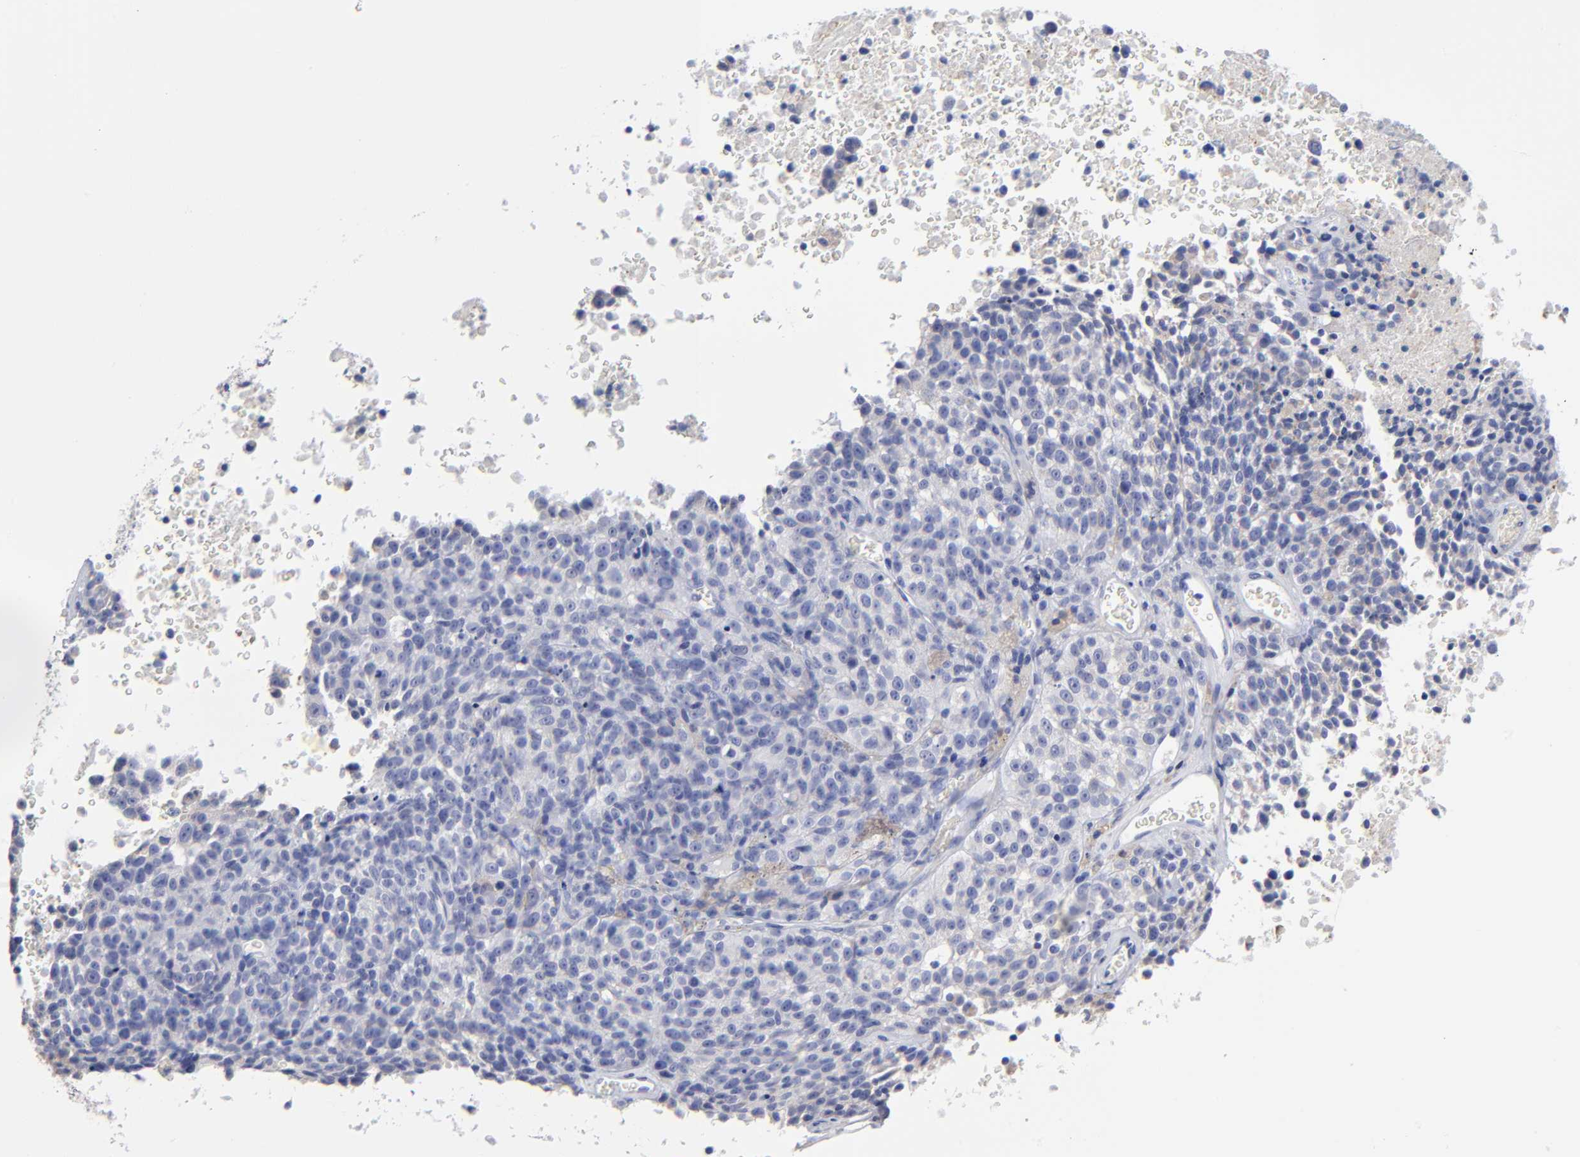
{"staining": {"intensity": "negative", "quantity": "none", "location": "none"}, "tissue": "melanoma", "cell_type": "Tumor cells", "image_type": "cancer", "snomed": [{"axis": "morphology", "description": "Malignant melanoma, Metastatic site"}, {"axis": "topography", "description": "Cerebral cortex"}], "caption": "Immunohistochemical staining of human melanoma exhibits no significant staining in tumor cells.", "gene": "PTP4A1", "patient": {"sex": "female", "age": 52}}